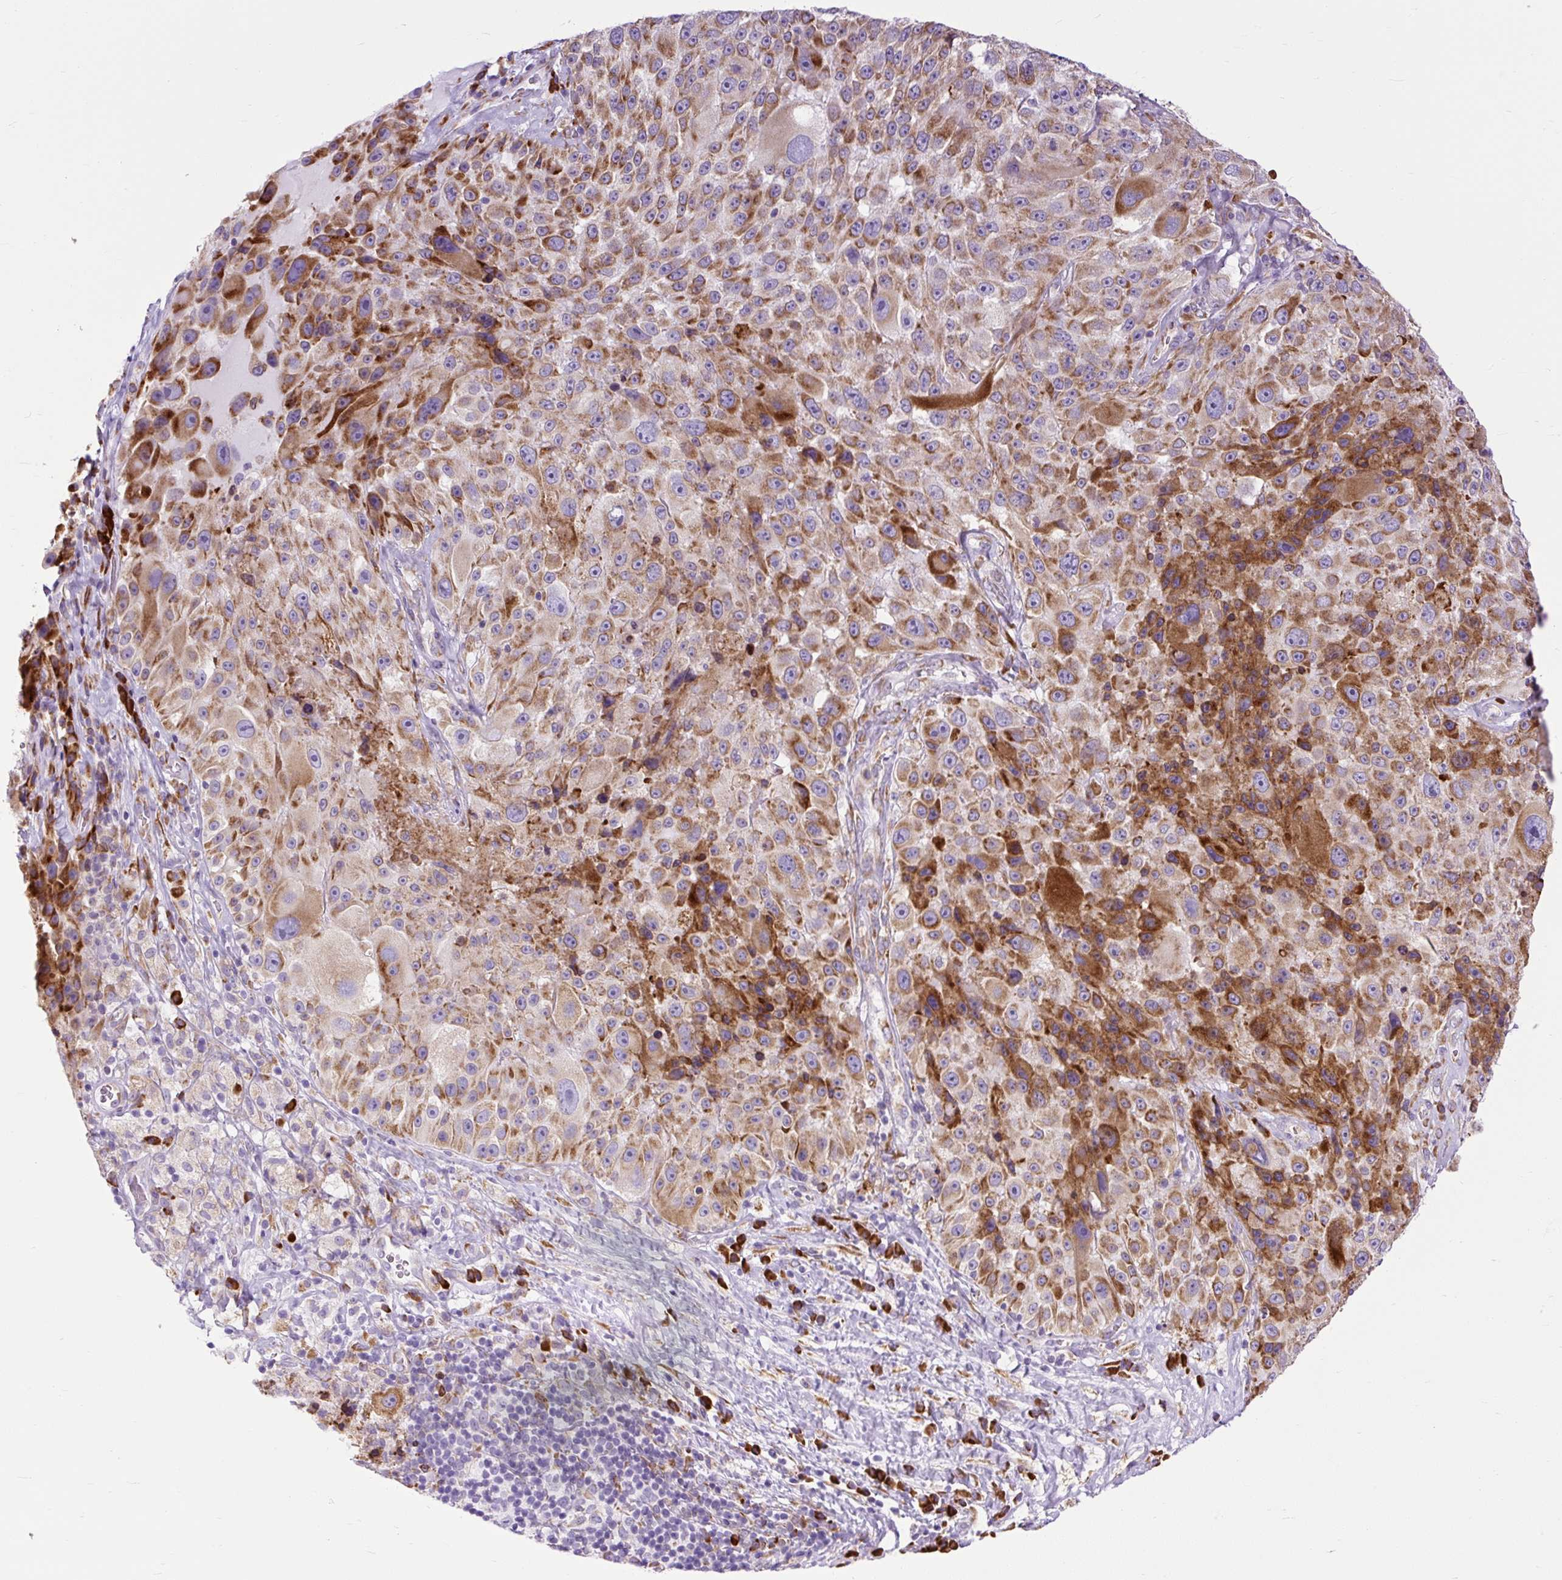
{"staining": {"intensity": "moderate", "quantity": ">75%", "location": "cytoplasmic/membranous"}, "tissue": "melanoma", "cell_type": "Tumor cells", "image_type": "cancer", "snomed": [{"axis": "morphology", "description": "Malignant melanoma, Metastatic site"}, {"axis": "topography", "description": "Lymph node"}], "caption": "An image of malignant melanoma (metastatic site) stained for a protein reveals moderate cytoplasmic/membranous brown staining in tumor cells. The staining is performed using DAB brown chromogen to label protein expression. The nuclei are counter-stained blue using hematoxylin.", "gene": "DDOST", "patient": {"sex": "male", "age": 62}}